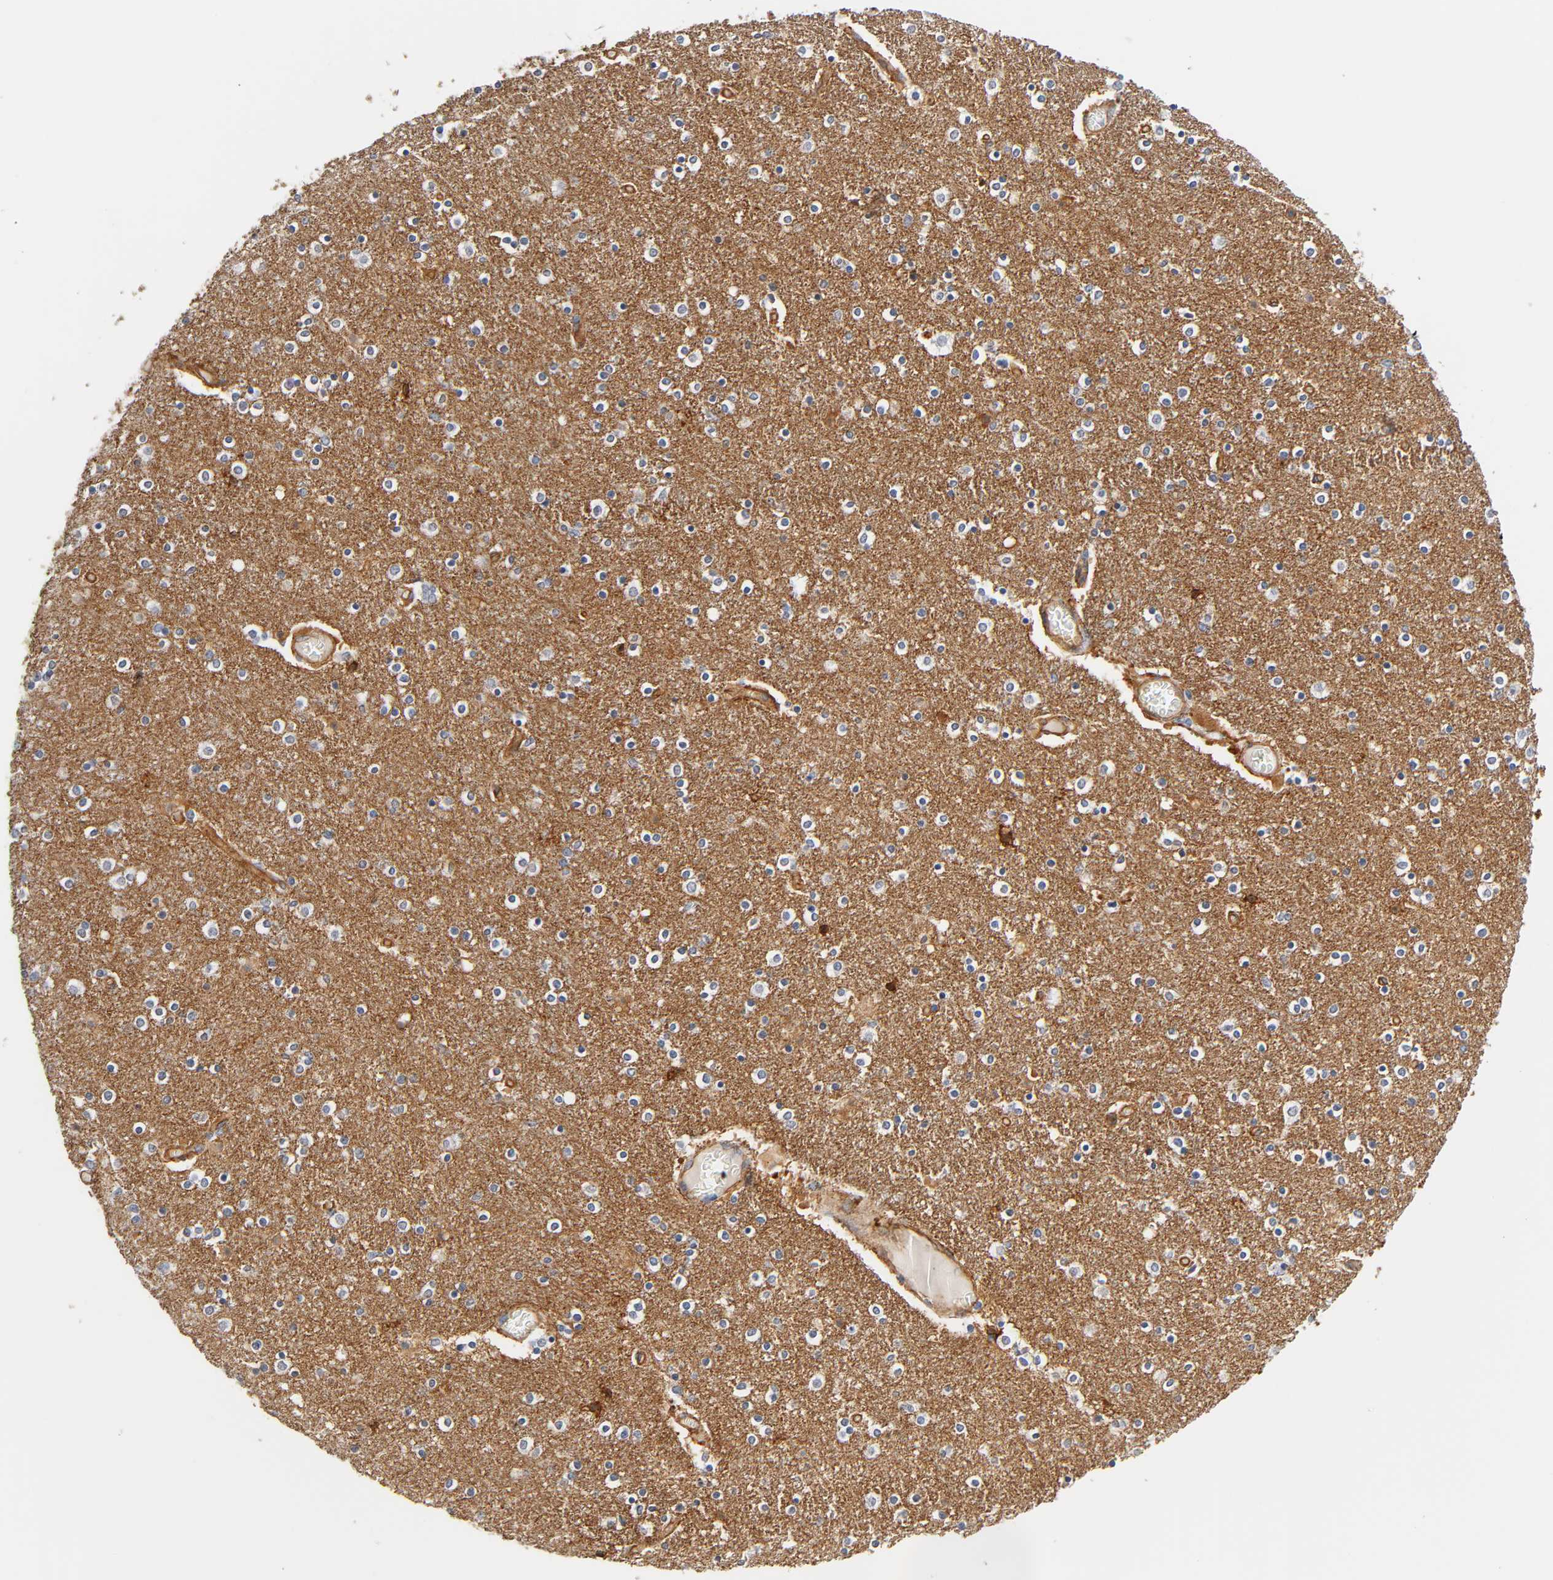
{"staining": {"intensity": "weak", "quantity": "25%-75%", "location": "cytoplasmic/membranous"}, "tissue": "caudate", "cell_type": "Glial cells", "image_type": "normal", "snomed": [{"axis": "morphology", "description": "Normal tissue, NOS"}, {"axis": "topography", "description": "Lateral ventricle wall"}], "caption": "Immunohistochemistry (IHC) image of unremarkable caudate stained for a protein (brown), which shows low levels of weak cytoplasmic/membranous expression in about 25%-75% of glial cells.", "gene": "SPTAN1", "patient": {"sex": "female", "age": 54}}